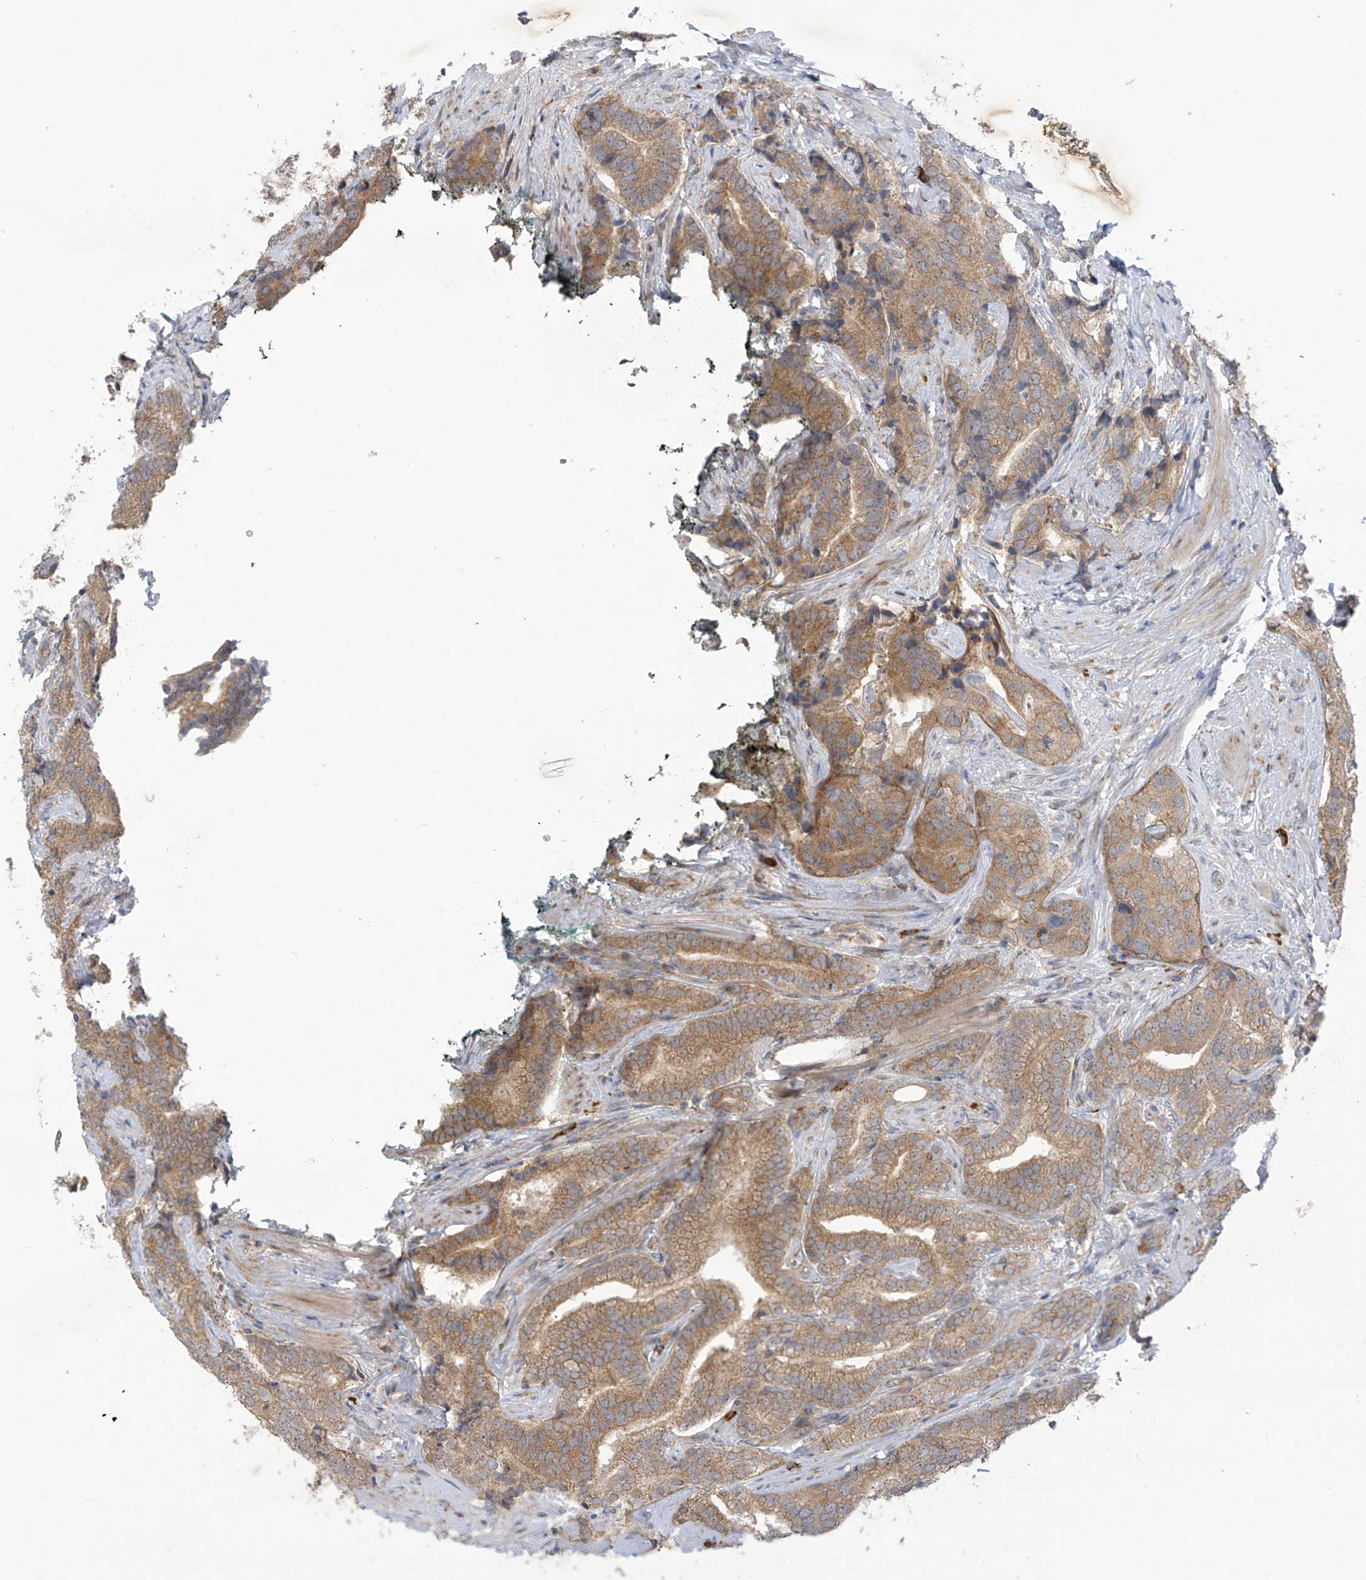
{"staining": {"intensity": "moderate", "quantity": "25%-75%", "location": "cytoplasmic/membranous"}, "tissue": "prostate cancer", "cell_type": "Tumor cells", "image_type": "cancer", "snomed": [{"axis": "morphology", "description": "Adenocarcinoma, High grade"}, {"axis": "topography", "description": "Prostate"}], "caption": "IHC micrograph of neoplastic tissue: high-grade adenocarcinoma (prostate) stained using IHC demonstrates medium levels of moderate protein expression localized specifically in the cytoplasmic/membranous of tumor cells, appearing as a cytoplasmic/membranous brown color.", "gene": "KIAA1522", "patient": {"sex": "male", "age": 57}}